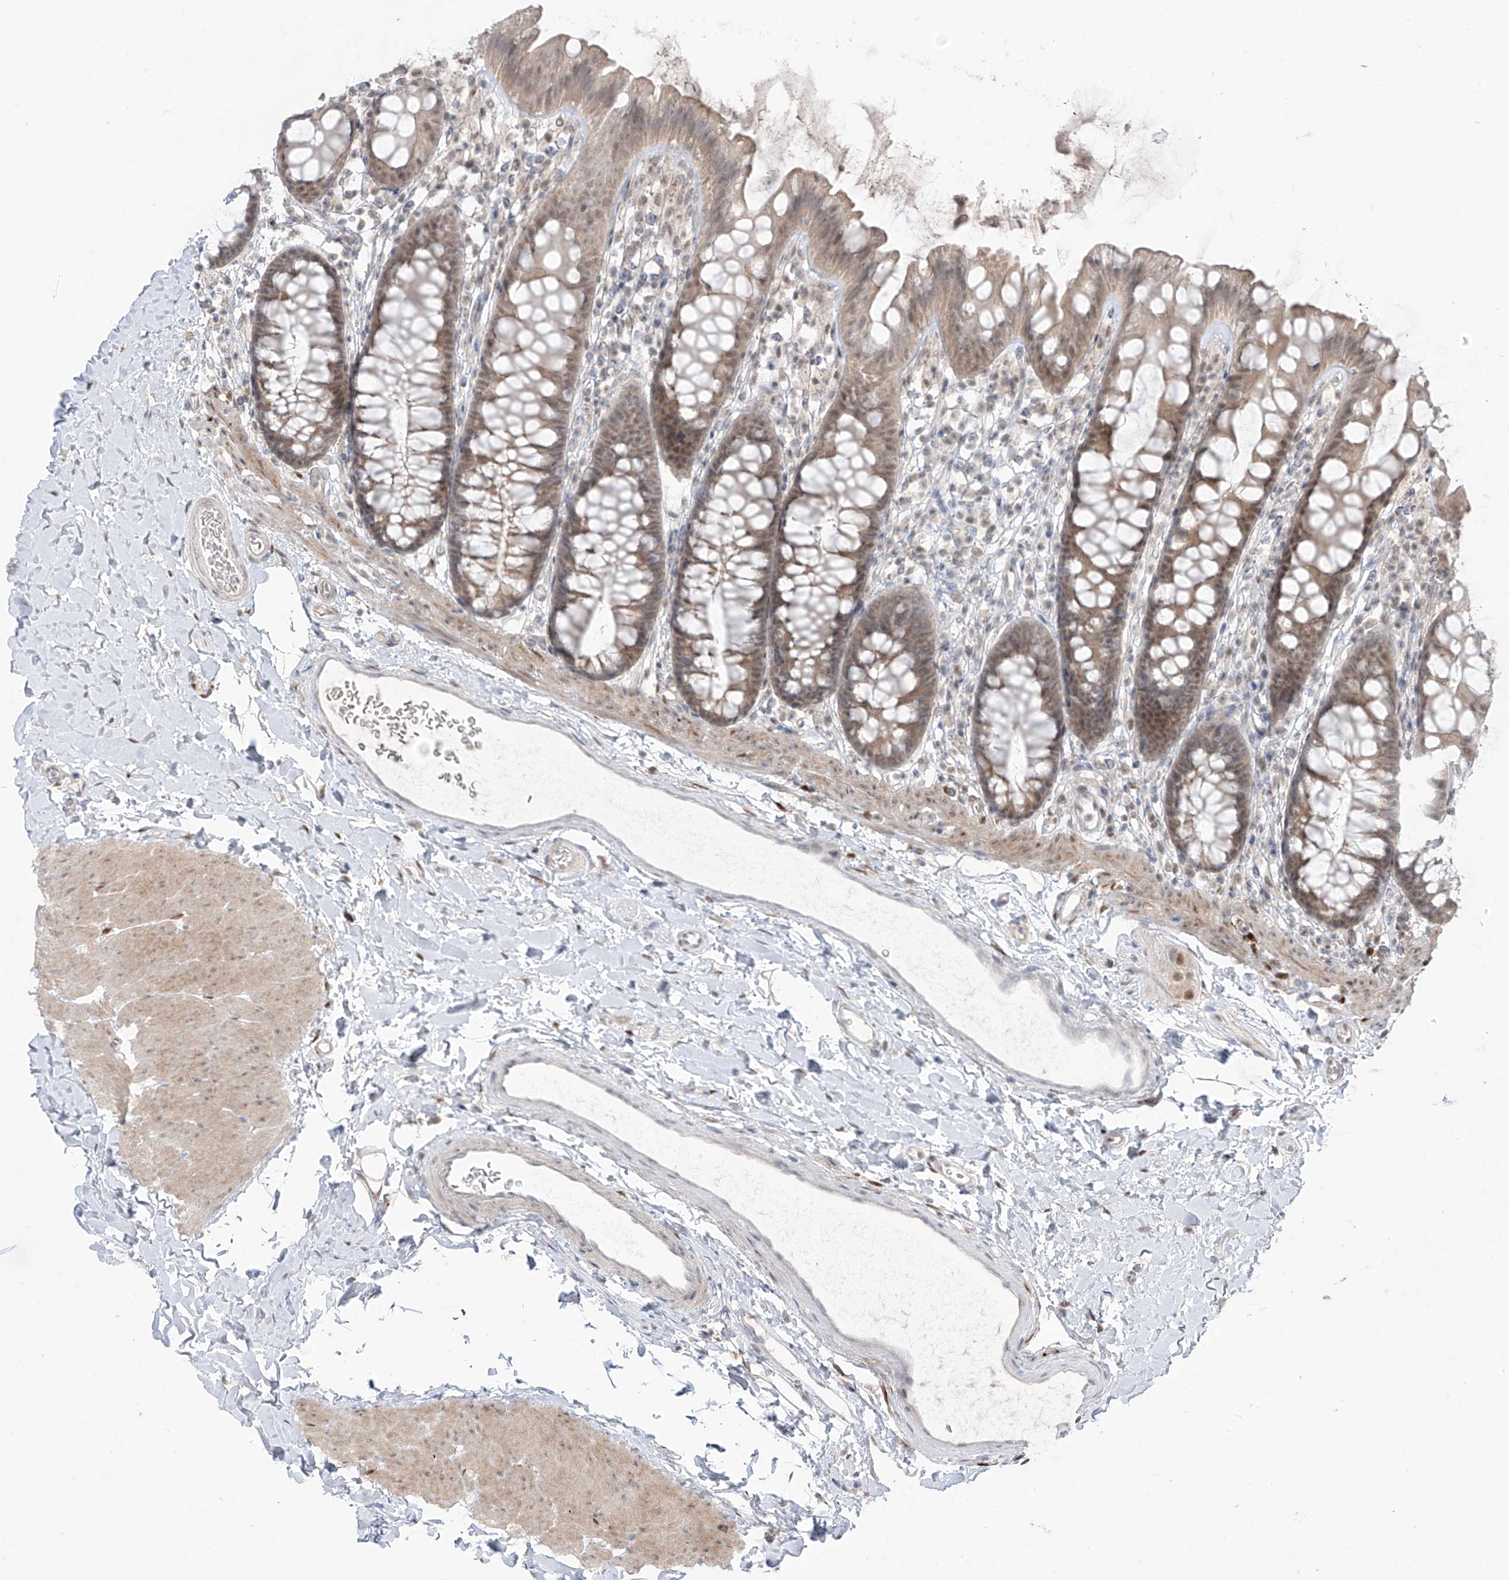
{"staining": {"intensity": "negative", "quantity": "none", "location": "none"}, "tissue": "colon", "cell_type": "Endothelial cells", "image_type": "normal", "snomed": [{"axis": "morphology", "description": "Normal tissue, NOS"}, {"axis": "topography", "description": "Colon"}], "caption": "DAB (3,3'-diaminobenzidine) immunohistochemical staining of unremarkable human colon exhibits no significant positivity in endothelial cells.", "gene": "OGT", "patient": {"sex": "female", "age": 62}}